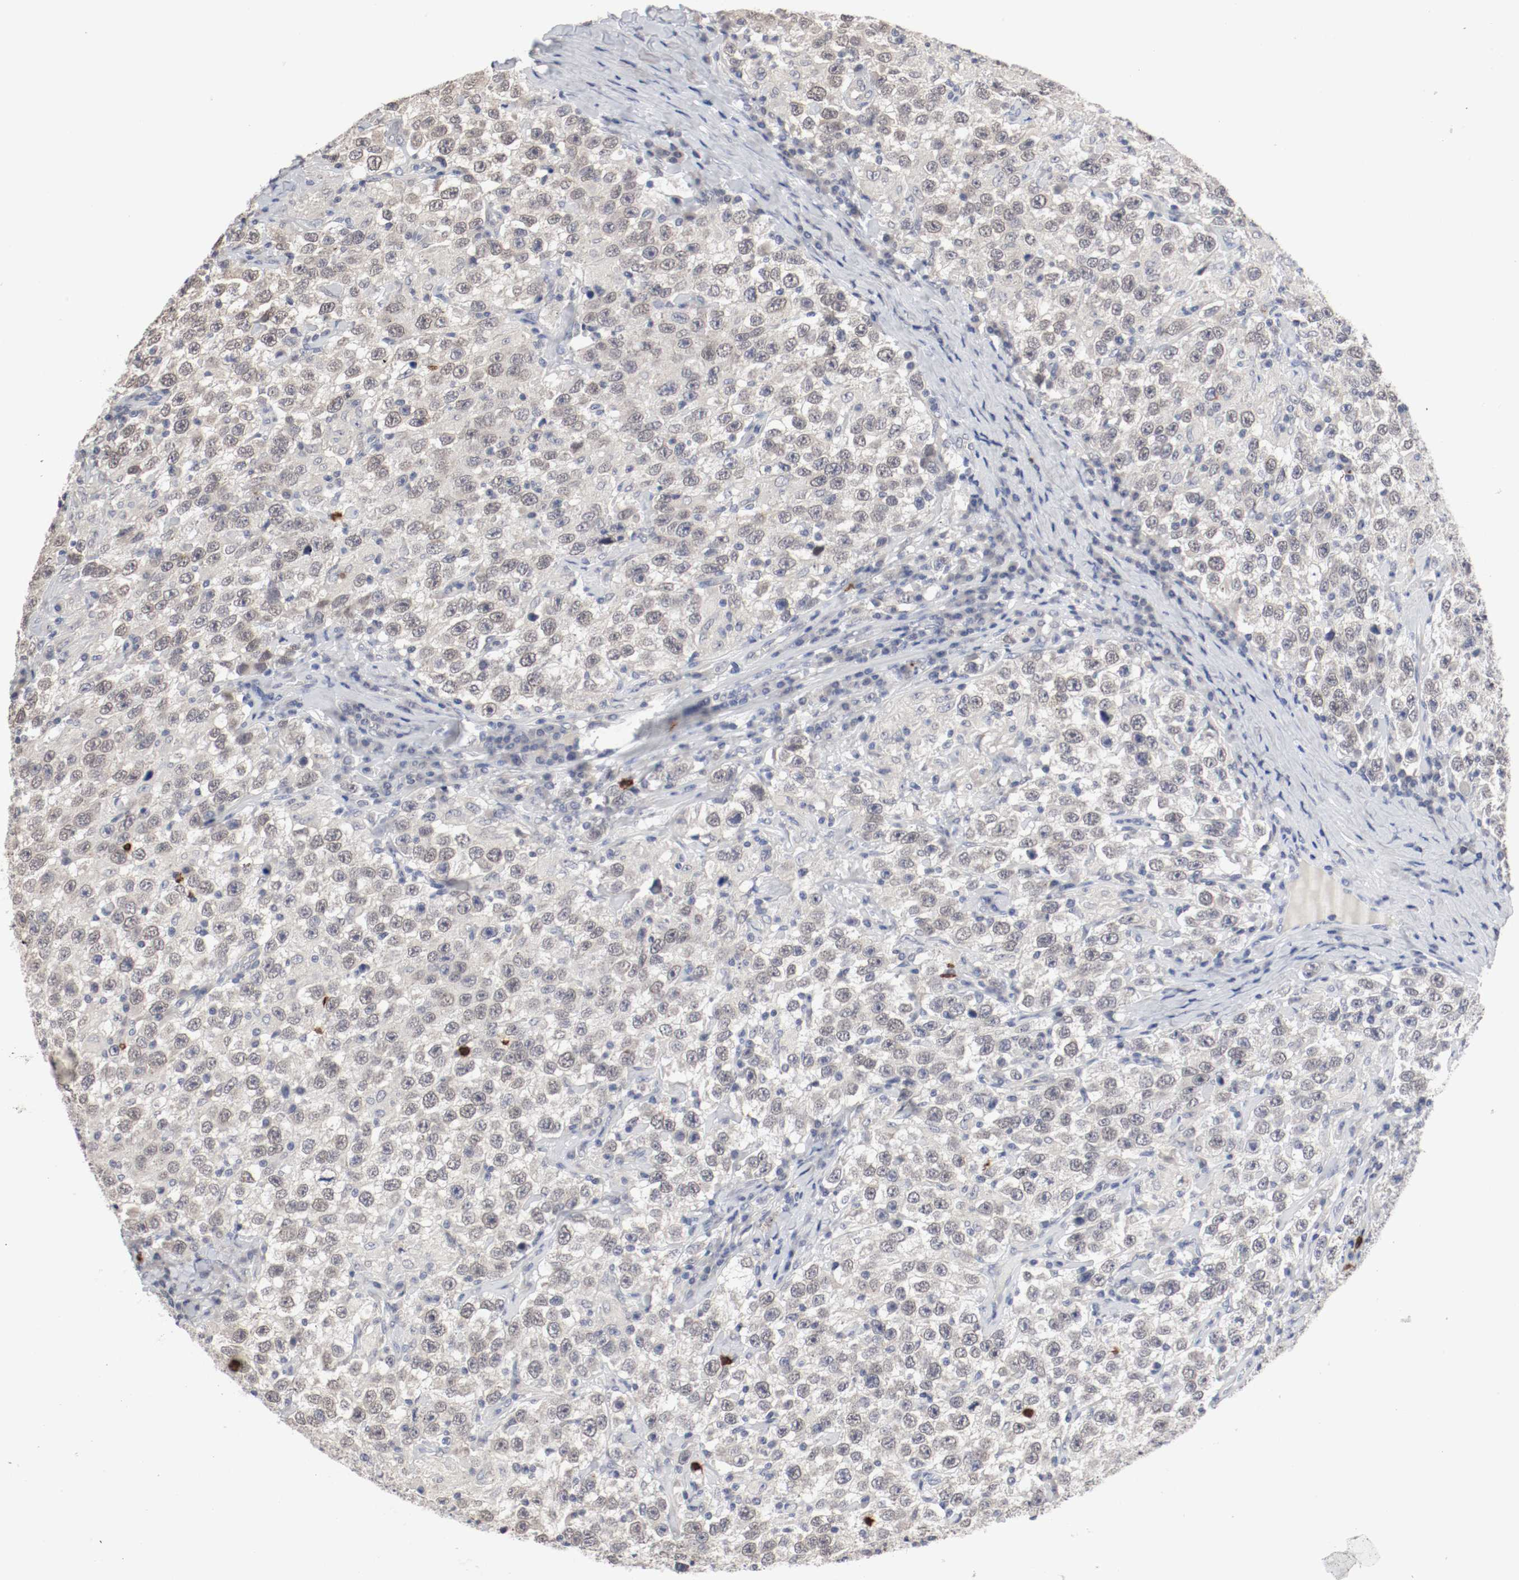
{"staining": {"intensity": "negative", "quantity": "none", "location": "none"}, "tissue": "testis cancer", "cell_type": "Tumor cells", "image_type": "cancer", "snomed": [{"axis": "morphology", "description": "Seminoma, NOS"}, {"axis": "topography", "description": "Testis"}], "caption": "Immunohistochemistry (IHC) histopathology image of testis cancer (seminoma) stained for a protein (brown), which shows no expression in tumor cells.", "gene": "CEBPE", "patient": {"sex": "male", "age": 41}}